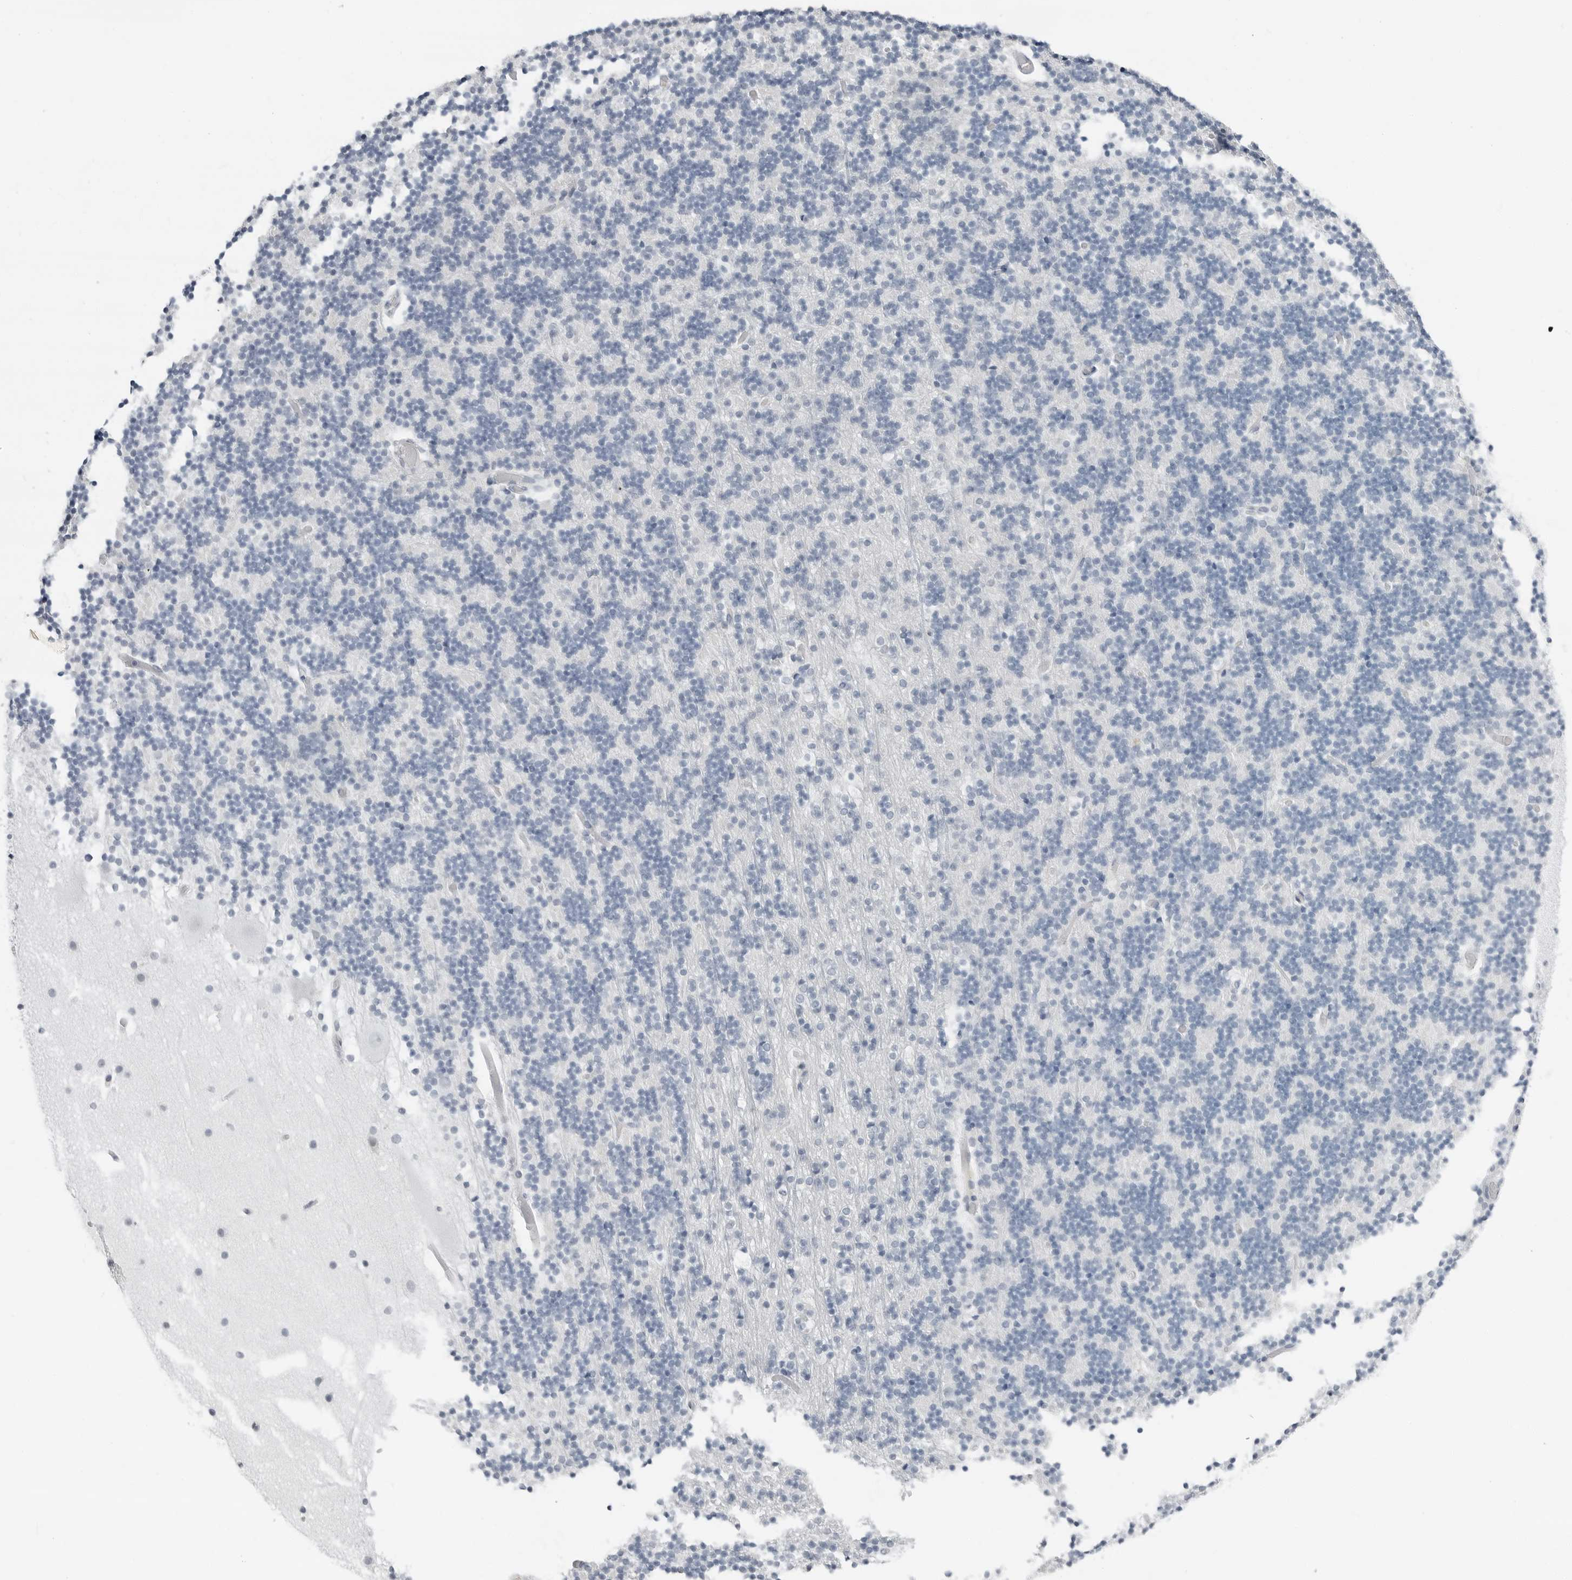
{"staining": {"intensity": "negative", "quantity": "none", "location": "none"}, "tissue": "cerebellum", "cell_type": "Cells in granular layer", "image_type": "normal", "snomed": [{"axis": "morphology", "description": "Normal tissue, NOS"}, {"axis": "topography", "description": "Cerebellum"}], "caption": "Cells in granular layer show no significant protein staining in unremarkable cerebellum. (Stains: DAB (3,3'-diaminobenzidine) immunohistochemistry with hematoxylin counter stain, Microscopy: brightfield microscopy at high magnification).", "gene": "XIRP1", "patient": {"sex": "male", "age": 57}}